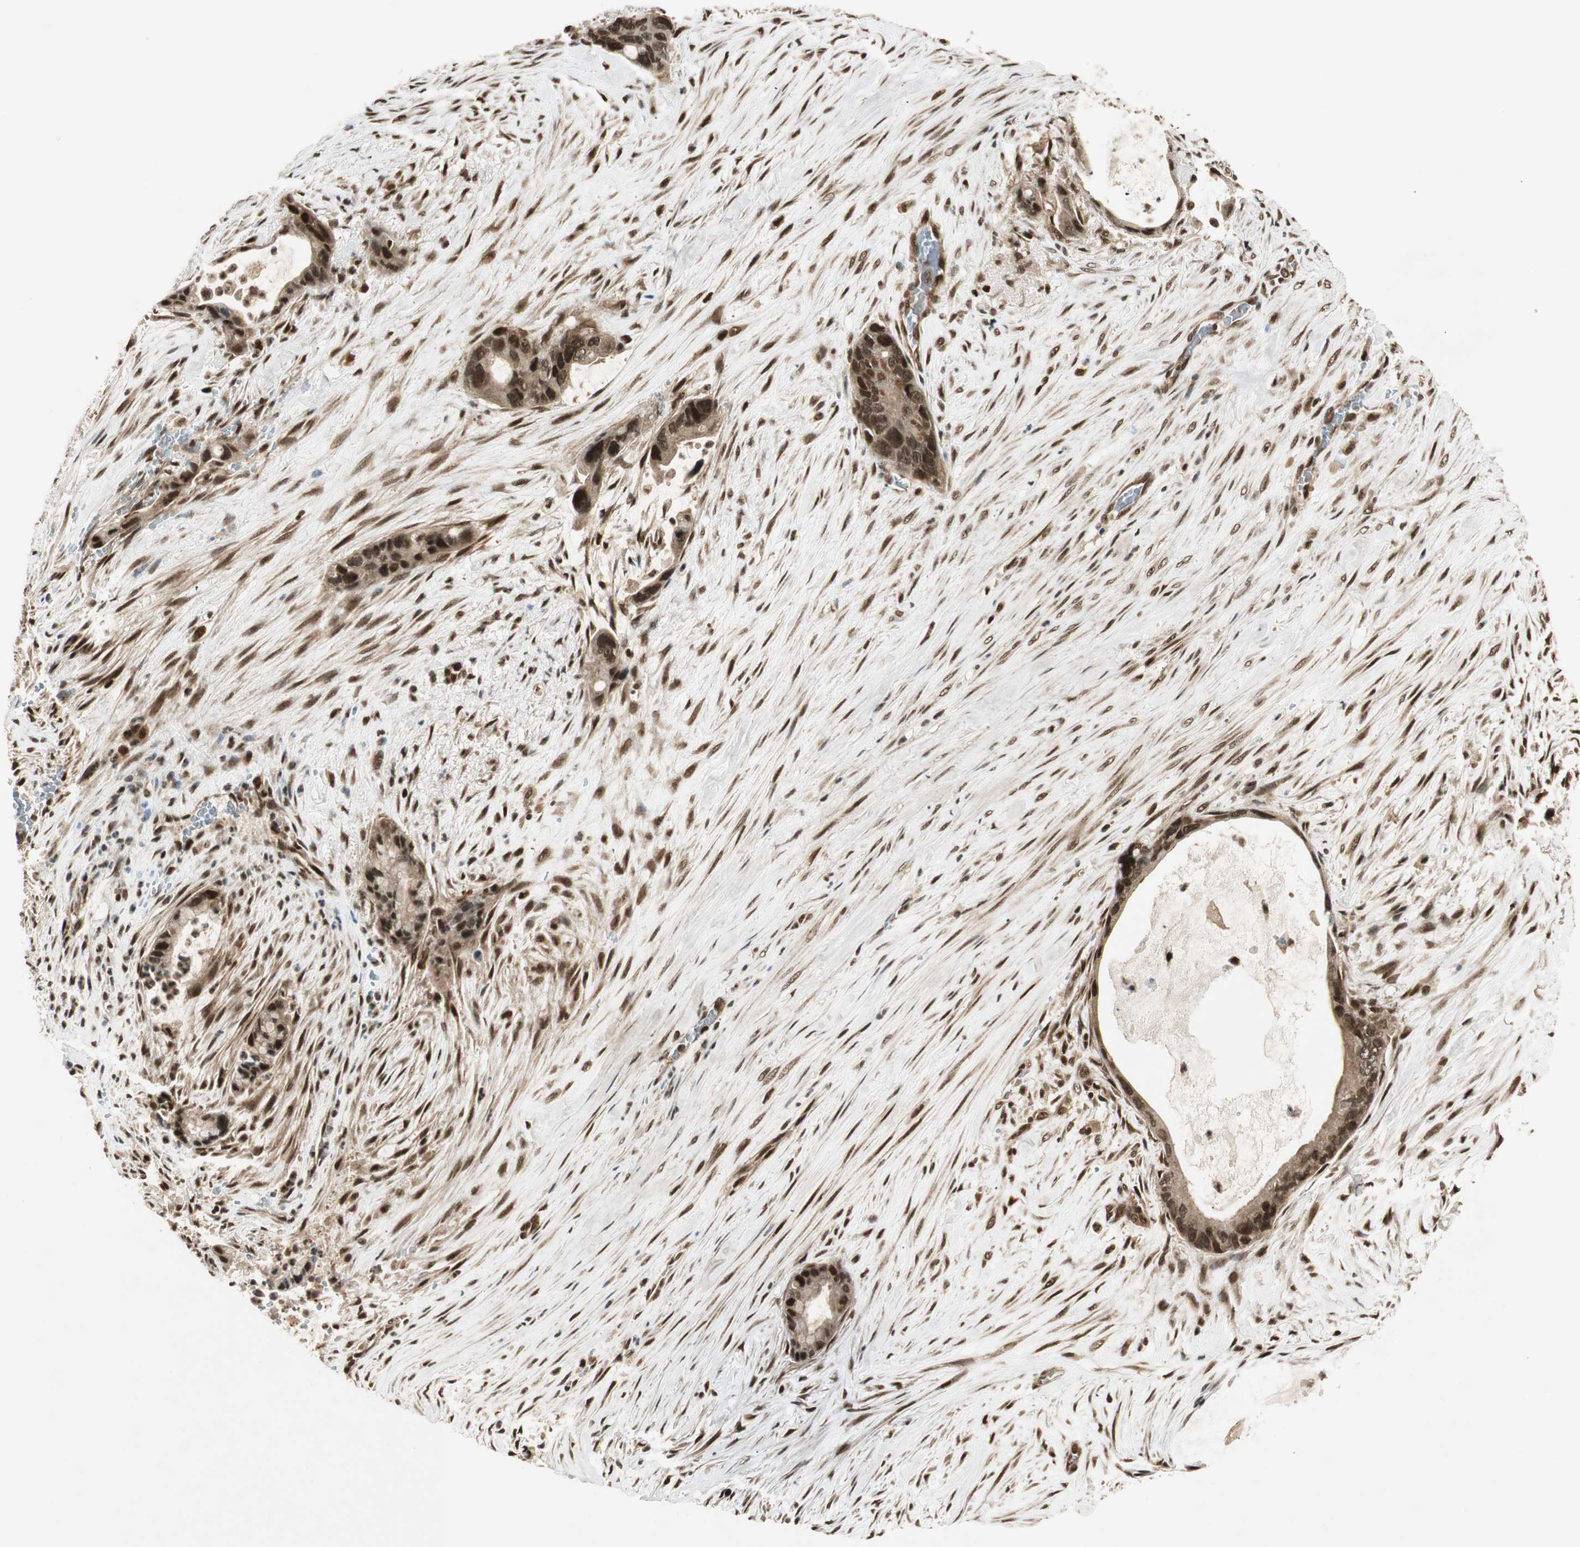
{"staining": {"intensity": "strong", "quantity": ">75%", "location": "cytoplasmic/membranous,nuclear"}, "tissue": "liver cancer", "cell_type": "Tumor cells", "image_type": "cancer", "snomed": [{"axis": "morphology", "description": "Cholangiocarcinoma"}, {"axis": "topography", "description": "Liver"}], "caption": "Immunohistochemical staining of human liver cholangiocarcinoma demonstrates high levels of strong cytoplasmic/membranous and nuclear protein staining in approximately >75% of tumor cells.", "gene": "RPA3", "patient": {"sex": "female", "age": 55}}